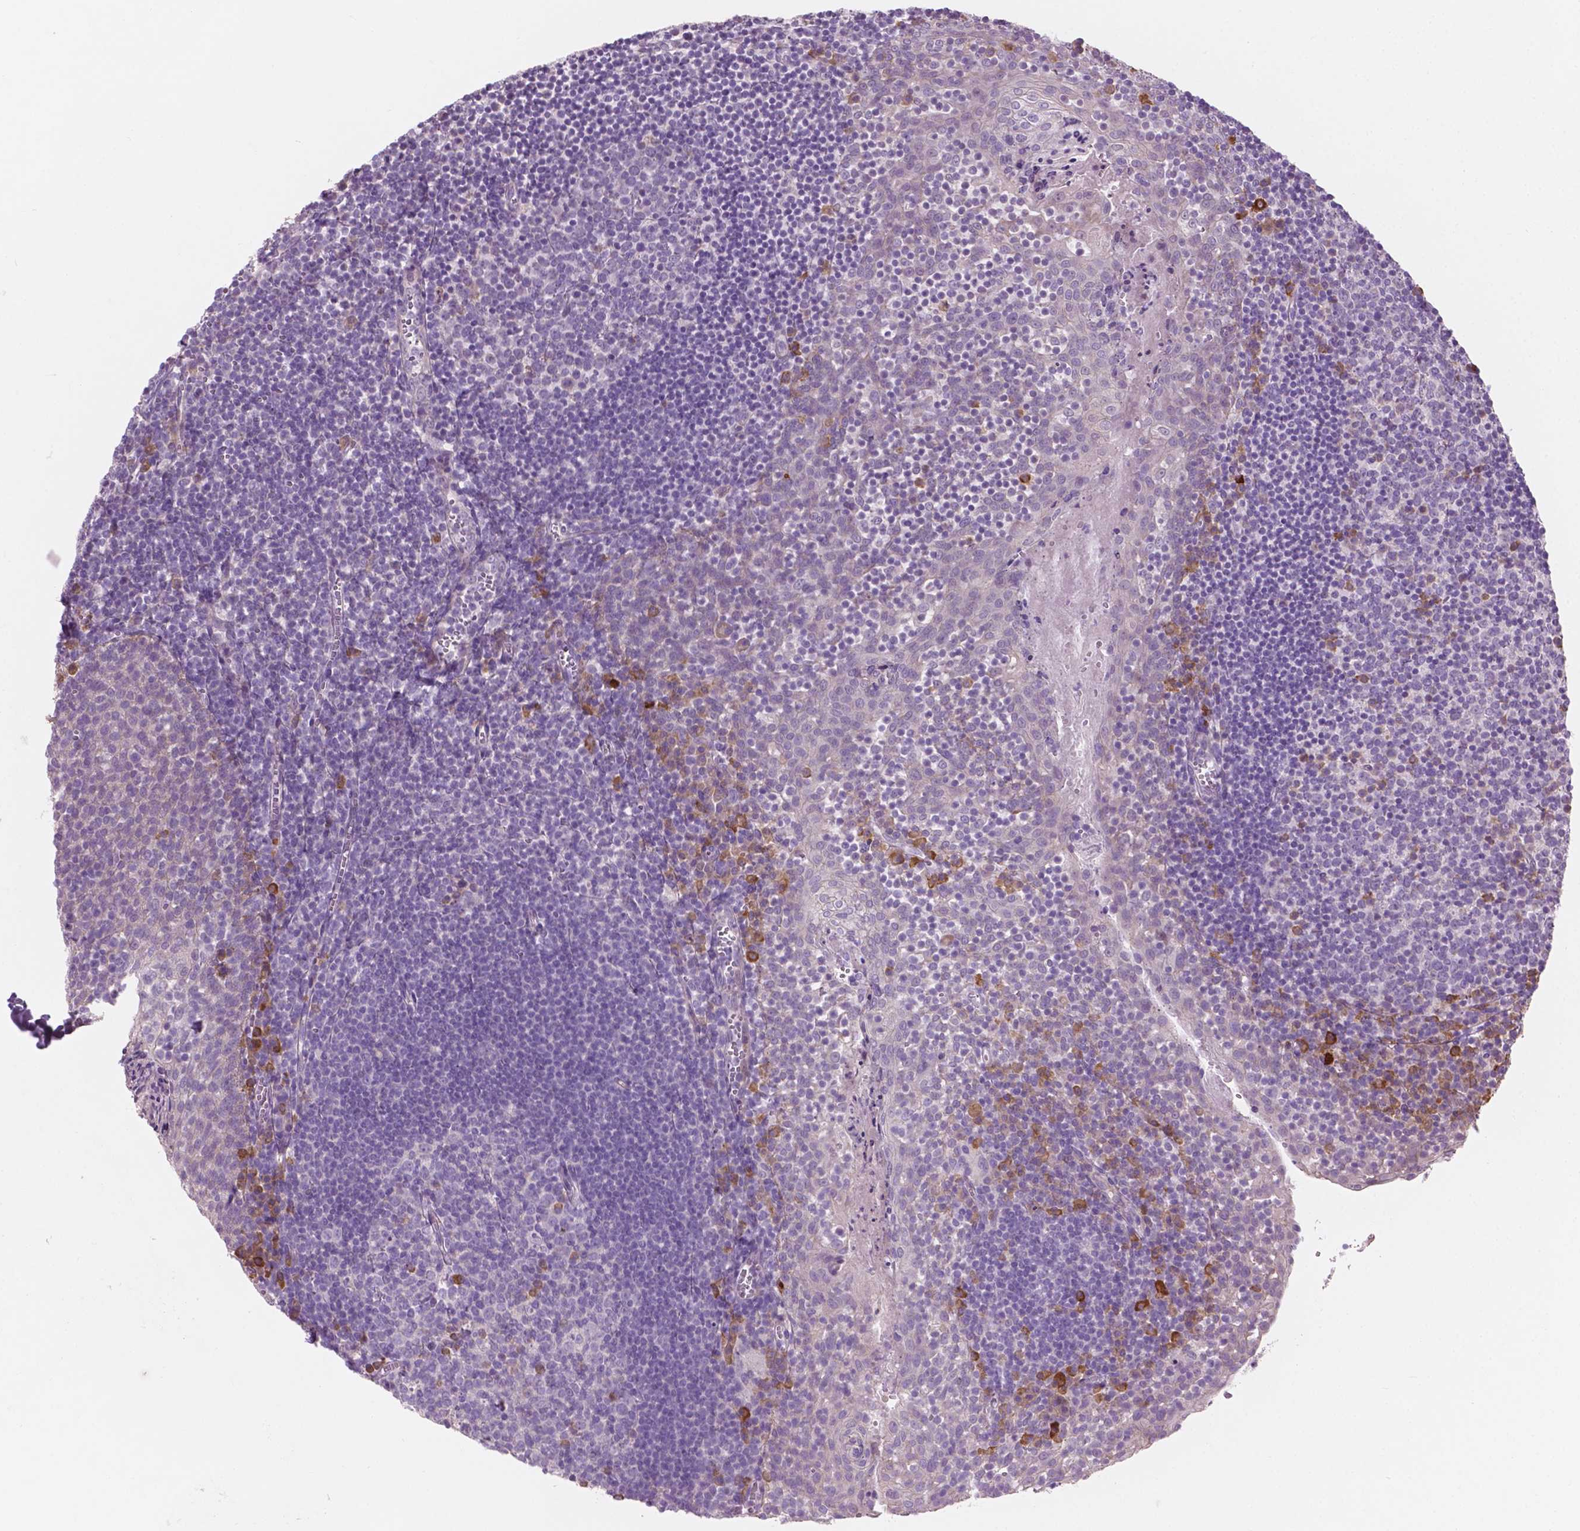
{"staining": {"intensity": "strong", "quantity": "<25%", "location": "cytoplasmic/membranous,nuclear"}, "tissue": "lymph node", "cell_type": "Germinal center cells", "image_type": "normal", "snomed": [{"axis": "morphology", "description": "Normal tissue, NOS"}, {"axis": "topography", "description": "Lymph node"}], "caption": "DAB immunohistochemical staining of benign lymph node shows strong cytoplasmic/membranous,nuclear protein positivity in about <25% of germinal center cells. The staining was performed using DAB to visualize the protein expression in brown, while the nuclei were stained in blue with hematoxylin (Magnification: 20x).", "gene": "LRP1B", "patient": {"sex": "female", "age": 21}}